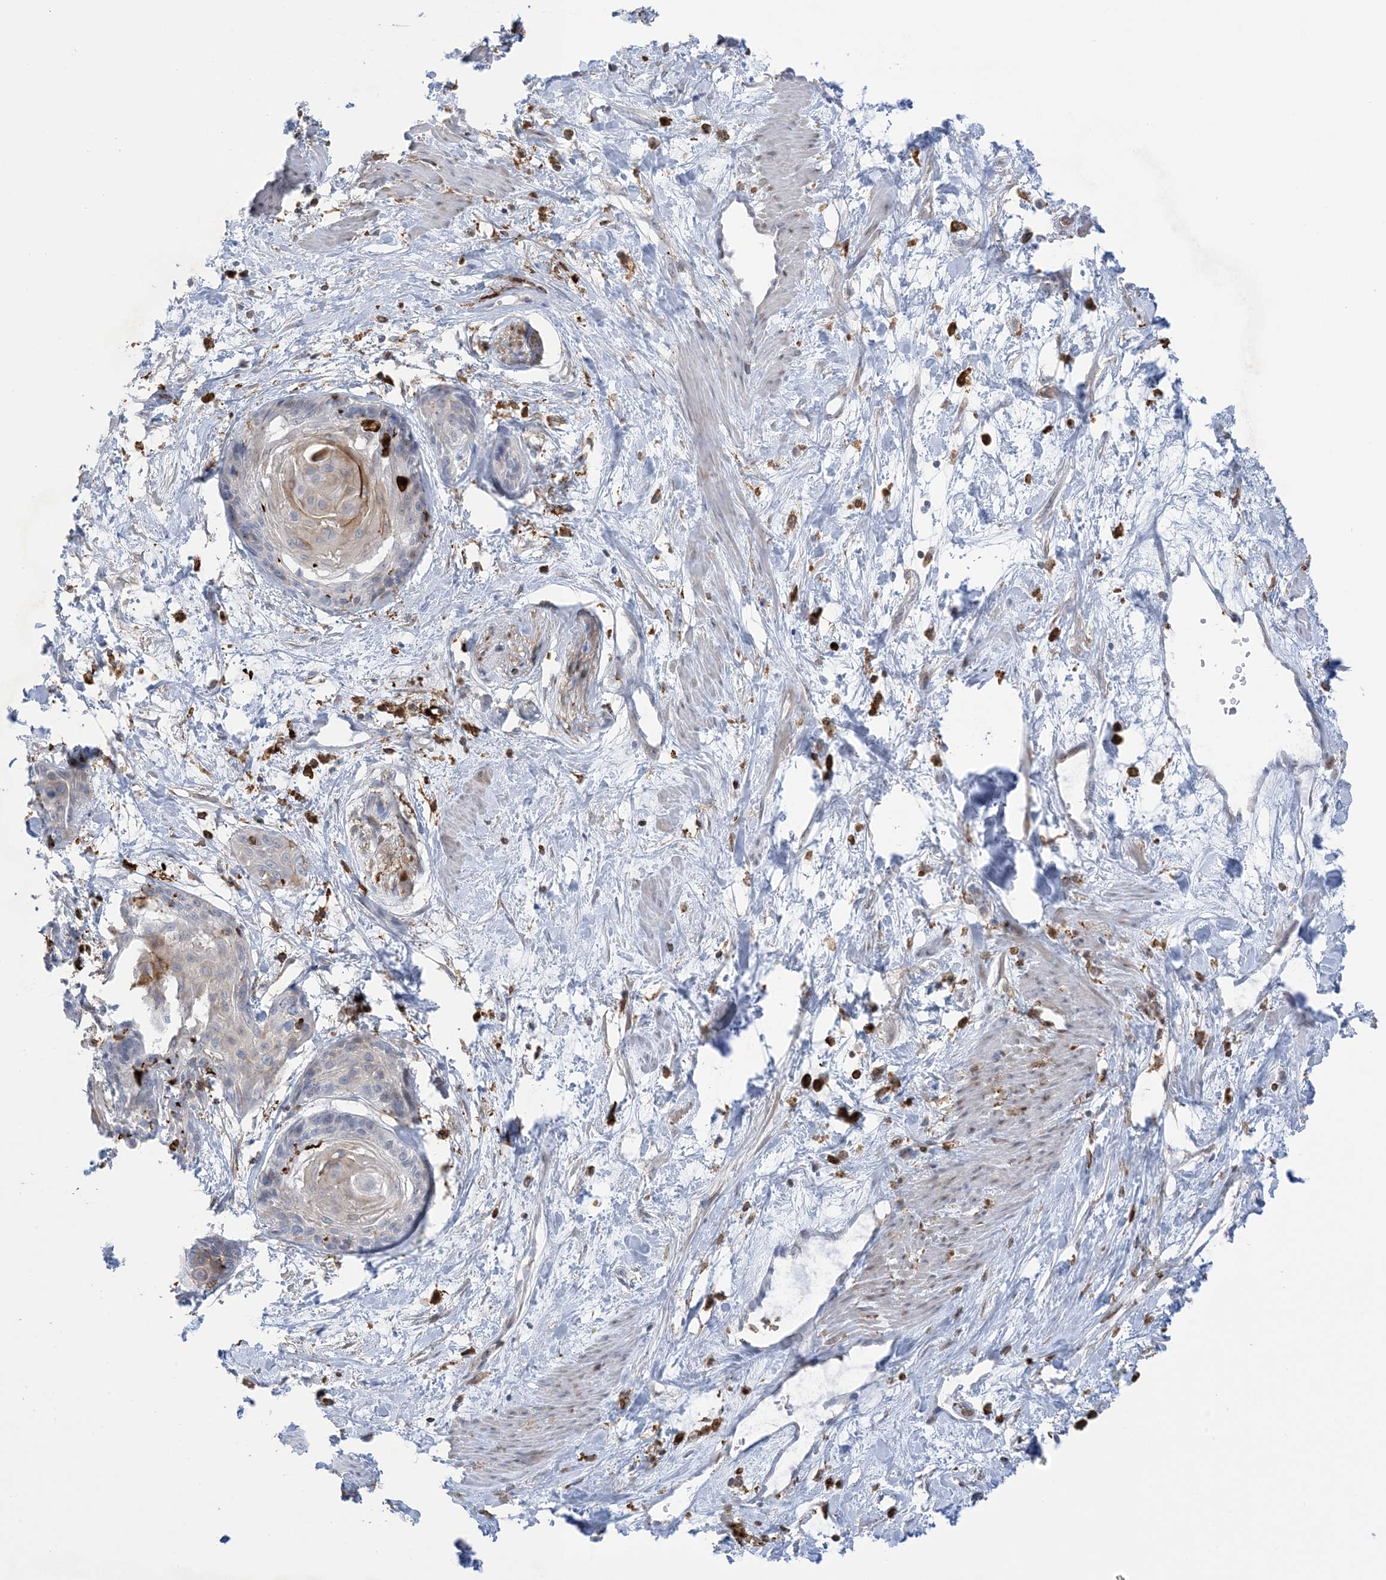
{"staining": {"intensity": "weak", "quantity": "<25%", "location": "cytoplasmic/membranous"}, "tissue": "cervical cancer", "cell_type": "Tumor cells", "image_type": "cancer", "snomed": [{"axis": "morphology", "description": "Squamous cell carcinoma, NOS"}, {"axis": "topography", "description": "Cervix"}], "caption": "The immunohistochemistry image has no significant expression in tumor cells of squamous cell carcinoma (cervical) tissue.", "gene": "ICMT", "patient": {"sex": "female", "age": 57}}